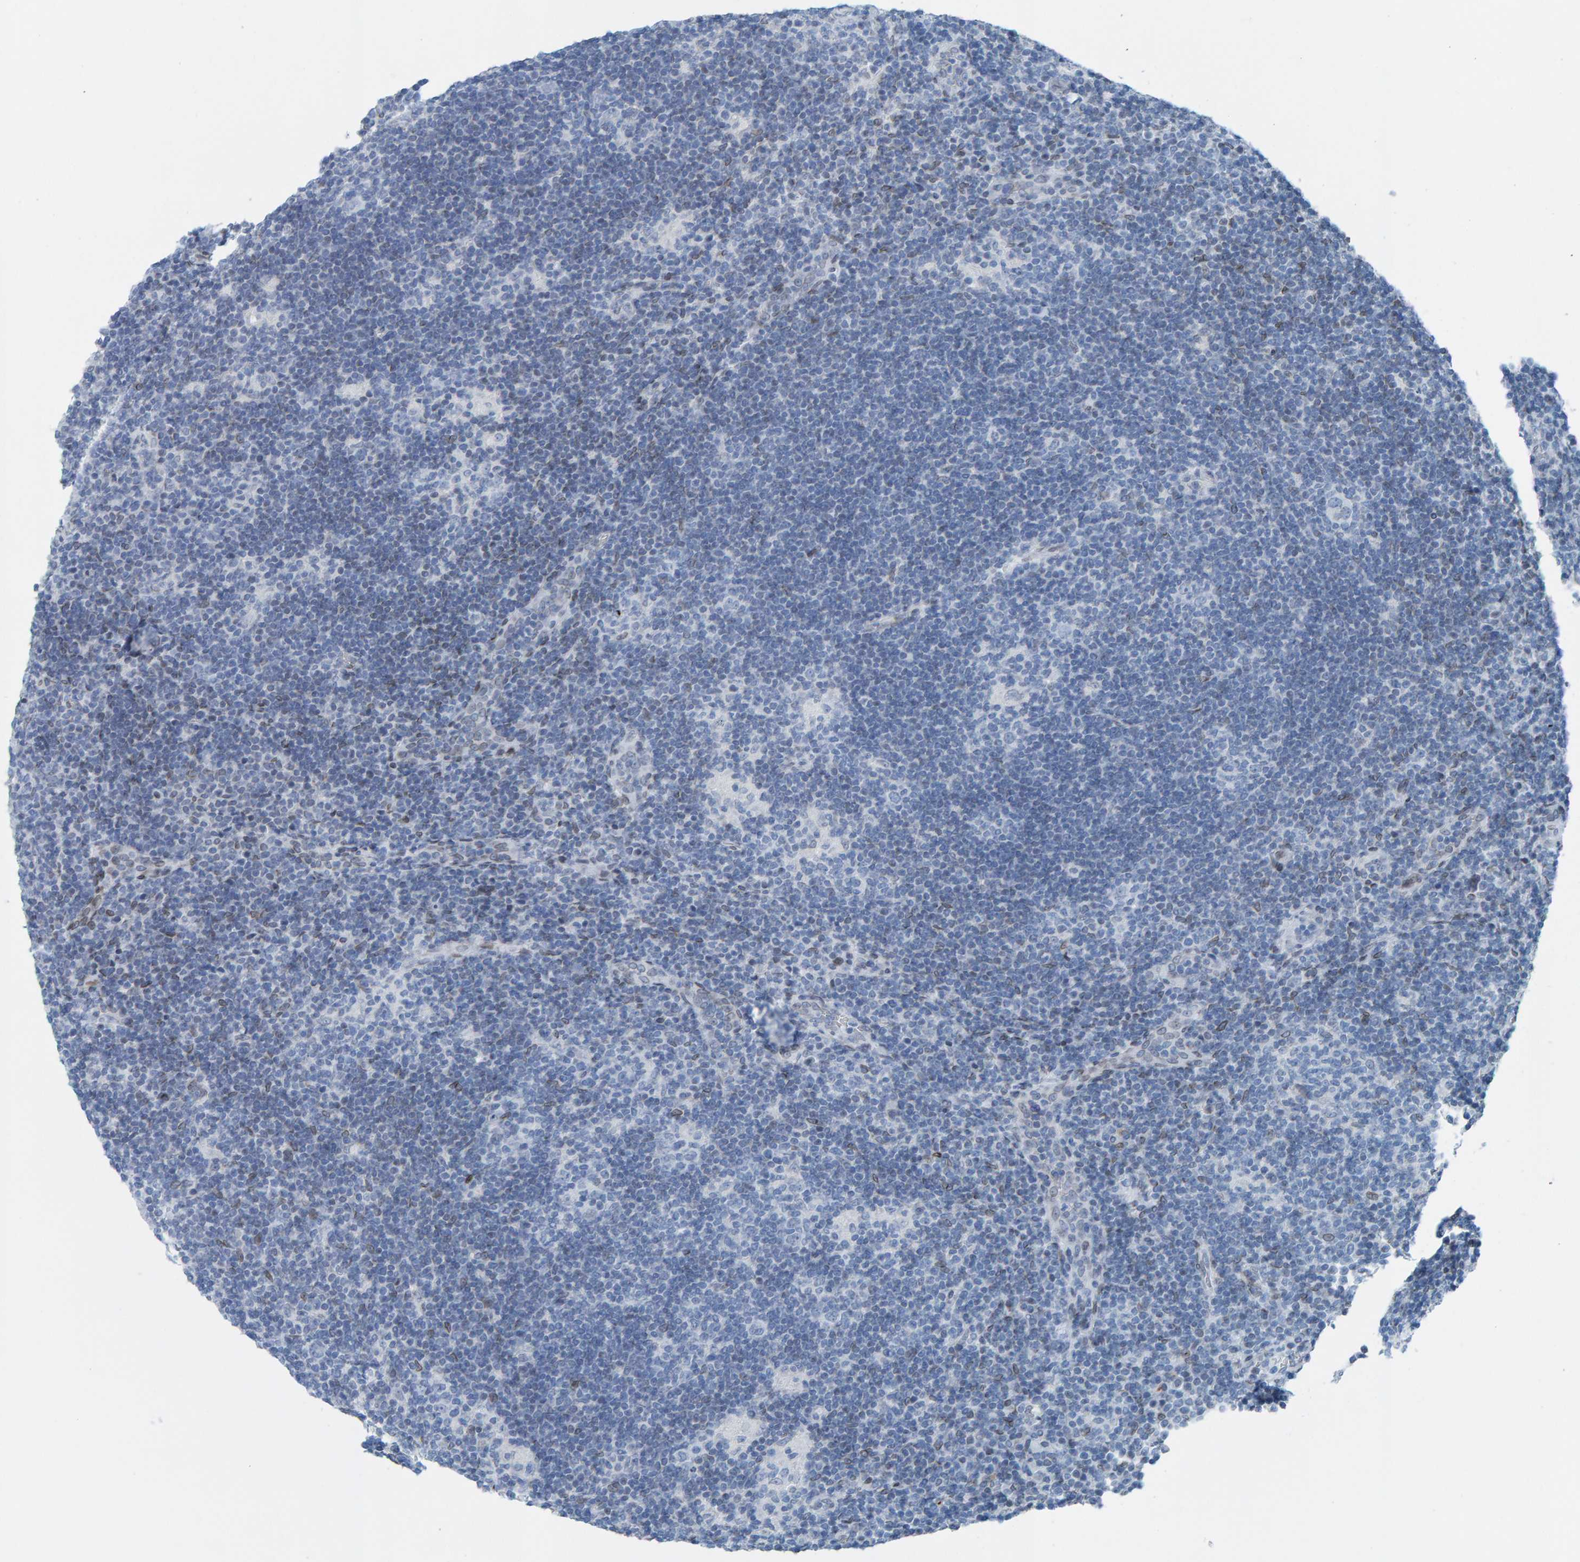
{"staining": {"intensity": "negative", "quantity": "none", "location": "none"}, "tissue": "lymphoma", "cell_type": "Tumor cells", "image_type": "cancer", "snomed": [{"axis": "morphology", "description": "Hodgkin's disease, NOS"}, {"axis": "topography", "description": "Lymph node"}], "caption": "Lymphoma stained for a protein using immunohistochemistry (IHC) demonstrates no staining tumor cells.", "gene": "LMNB2", "patient": {"sex": "female", "age": 57}}